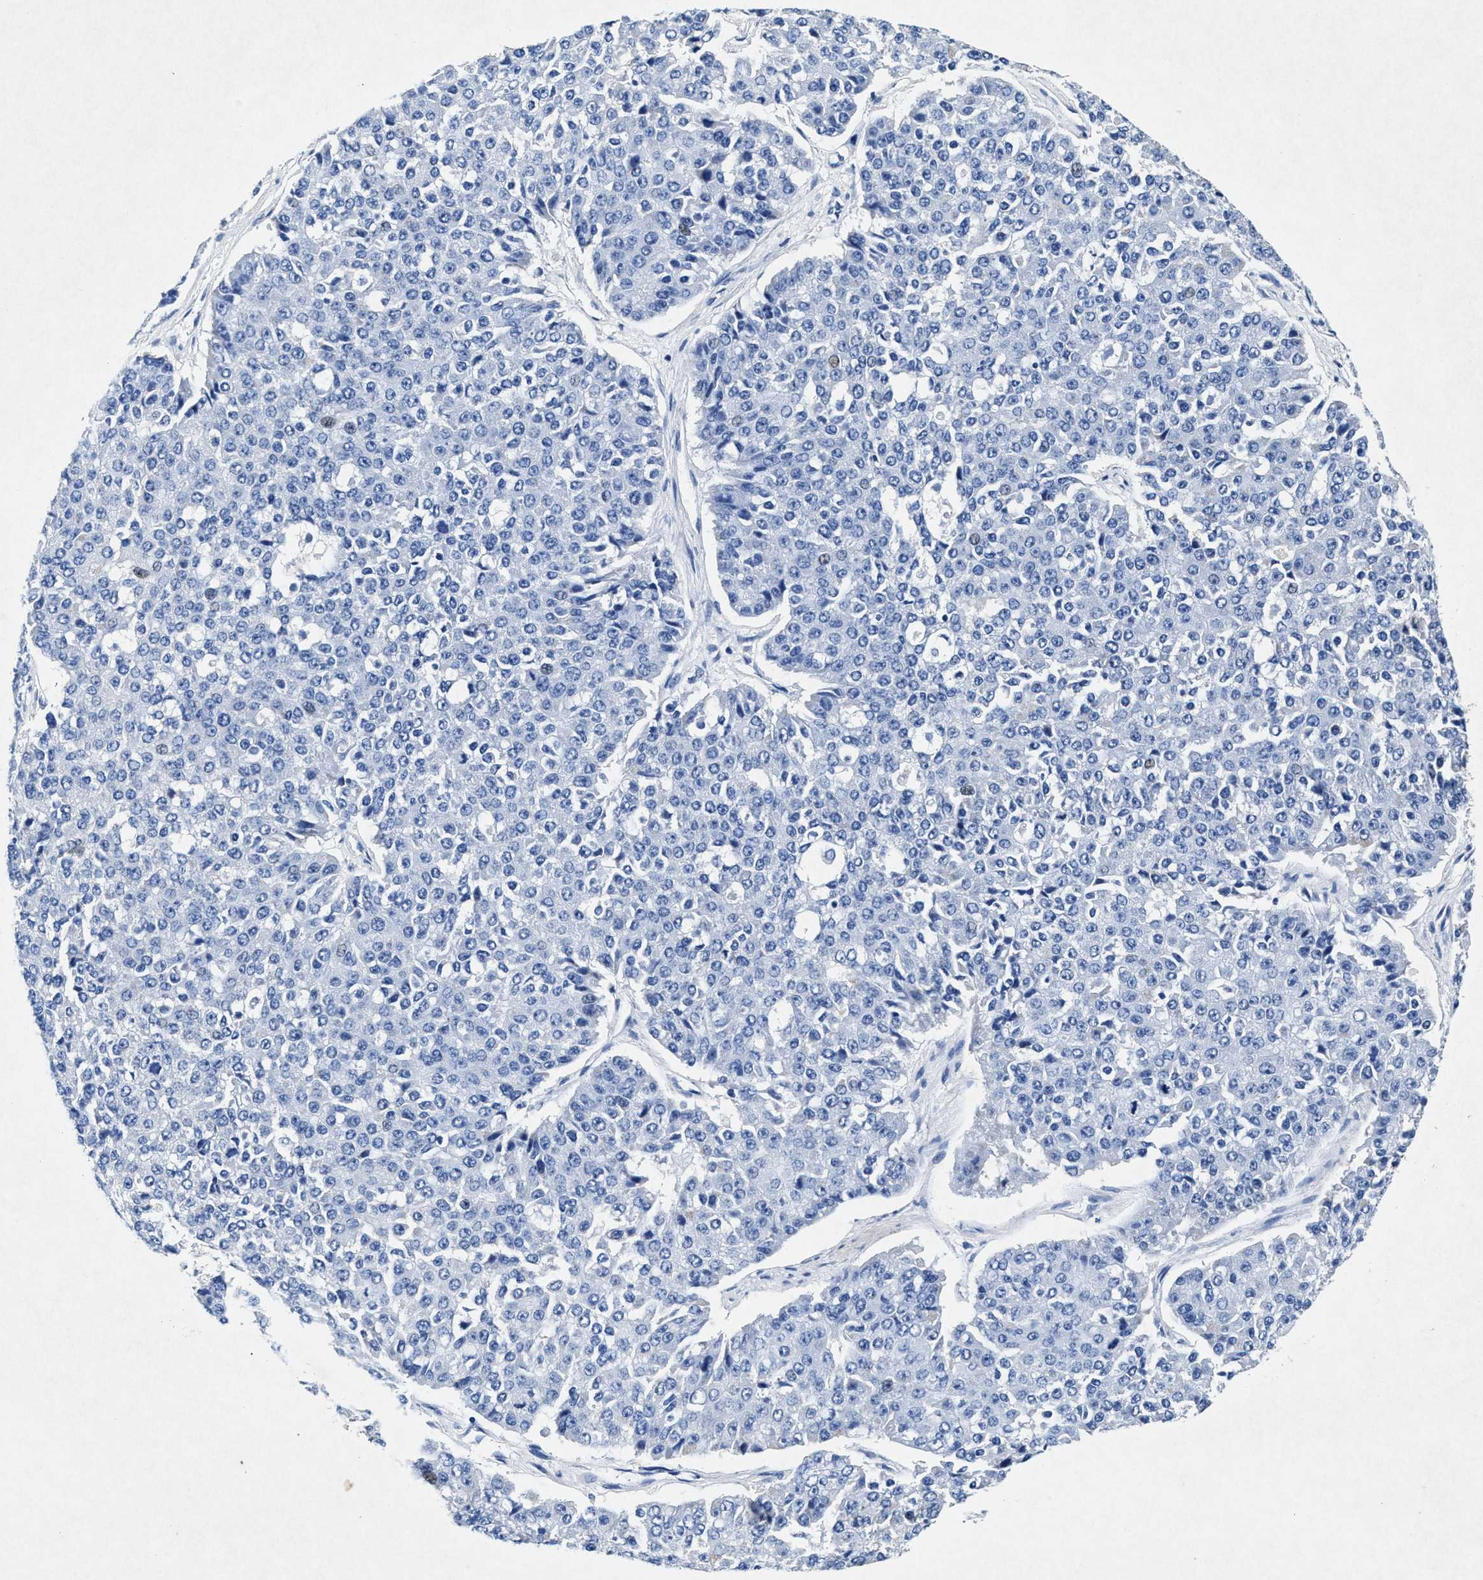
{"staining": {"intensity": "negative", "quantity": "none", "location": "none"}, "tissue": "pancreatic cancer", "cell_type": "Tumor cells", "image_type": "cancer", "snomed": [{"axis": "morphology", "description": "Adenocarcinoma, NOS"}, {"axis": "topography", "description": "Pancreas"}], "caption": "A high-resolution image shows immunohistochemistry (IHC) staining of adenocarcinoma (pancreatic), which shows no significant expression in tumor cells. The staining was performed using DAB to visualize the protein expression in brown, while the nuclei were stained in blue with hematoxylin (Magnification: 20x).", "gene": "MAP6", "patient": {"sex": "male", "age": 50}}